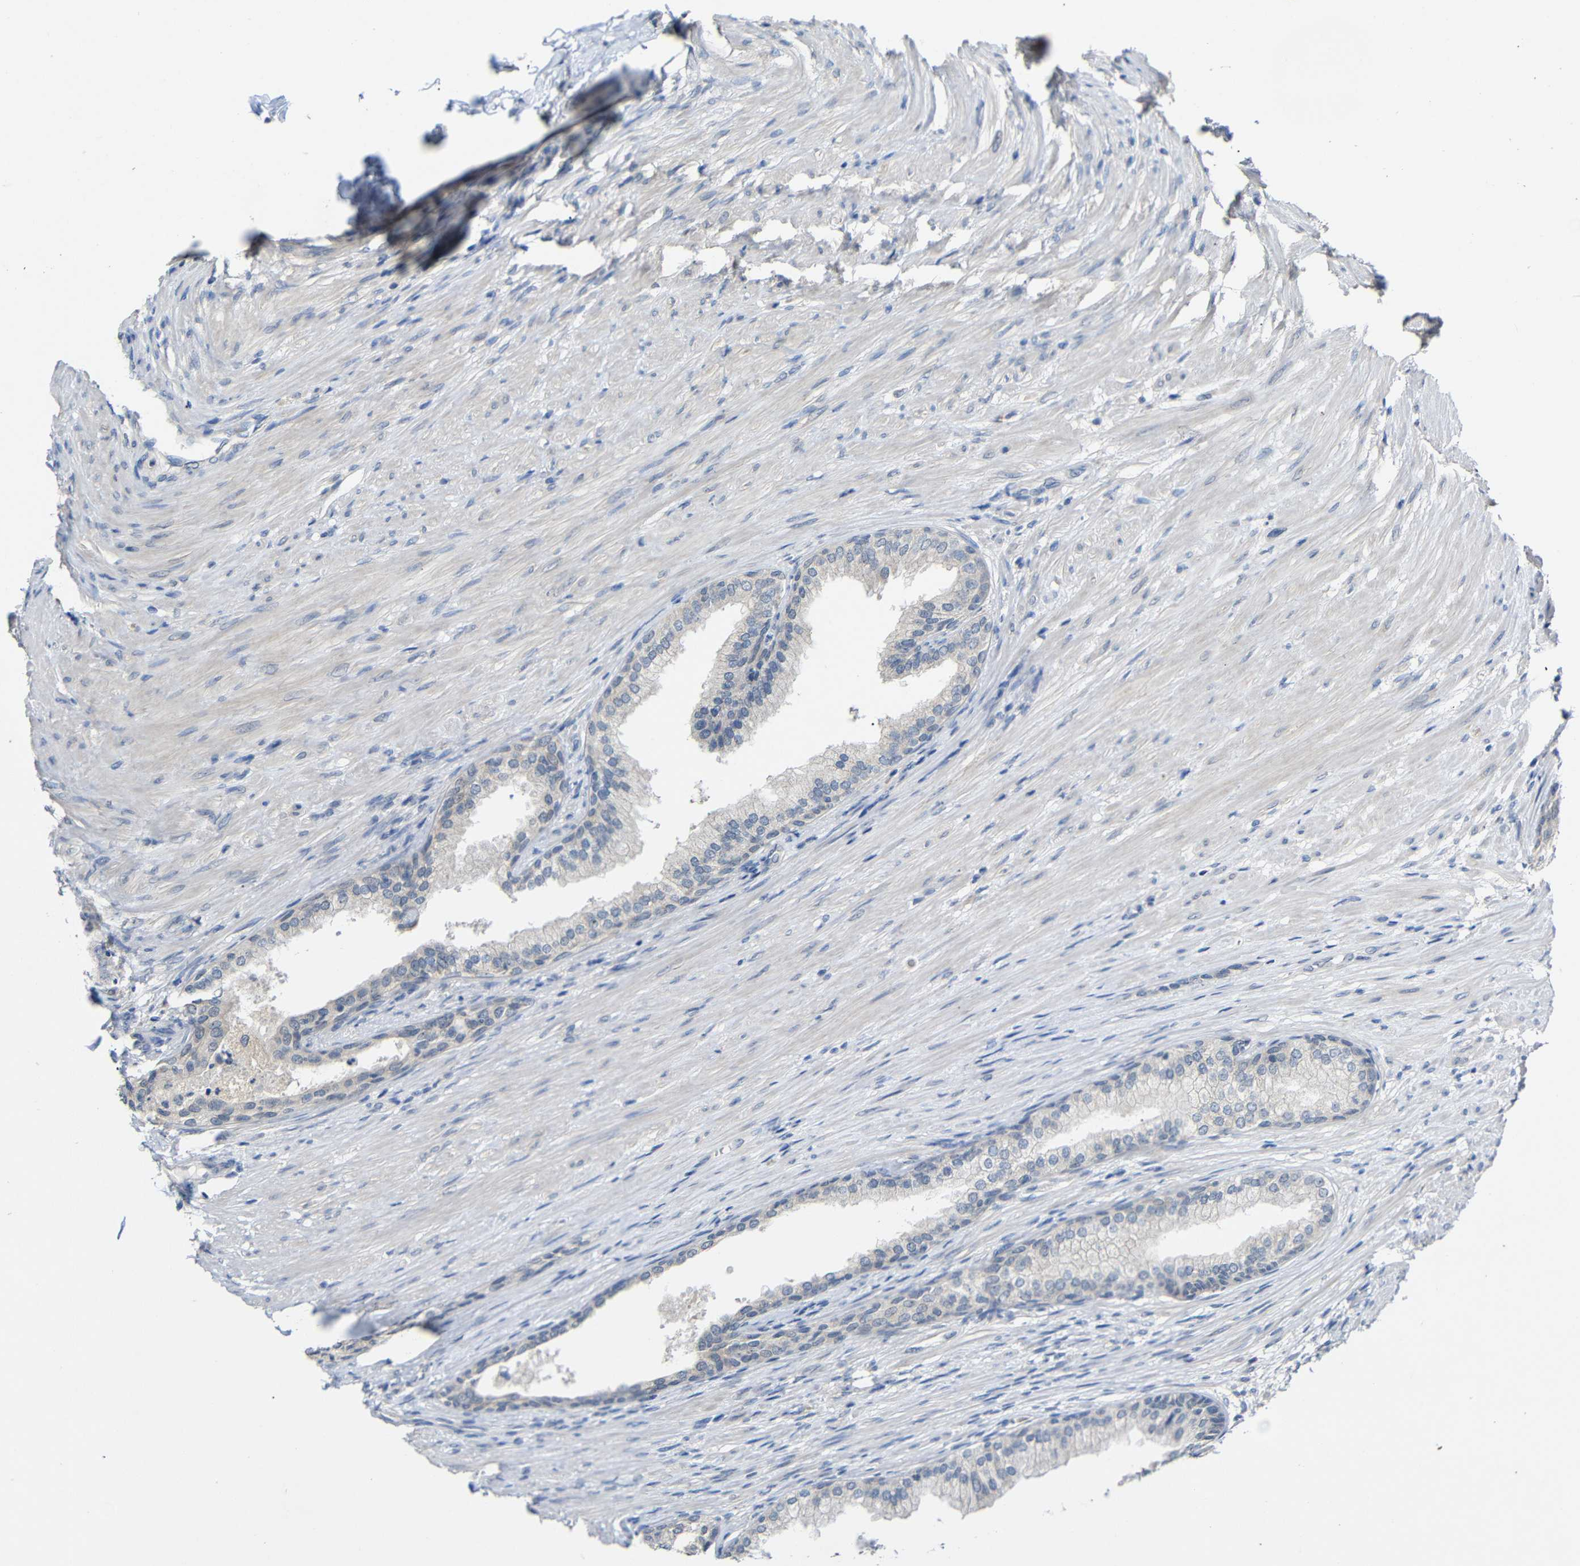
{"staining": {"intensity": "negative", "quantity": "none", "location": "none"}, "tissue": "prostate", "cell_type": "Glandular cells", "image_type": "normal", "snomed": [{"axis": "morphology", "description": "Normal tissue, NOS"}, {"axis": "topography", "description": "Prostate"}], "caption": "Glandular cells show no significant expression in normal prostate. (Brightfield microscopy of DAB immunohistochemistry at high magnification).", "gene": "HNF1A", "patient": {"sex": "male", "age": 76}}